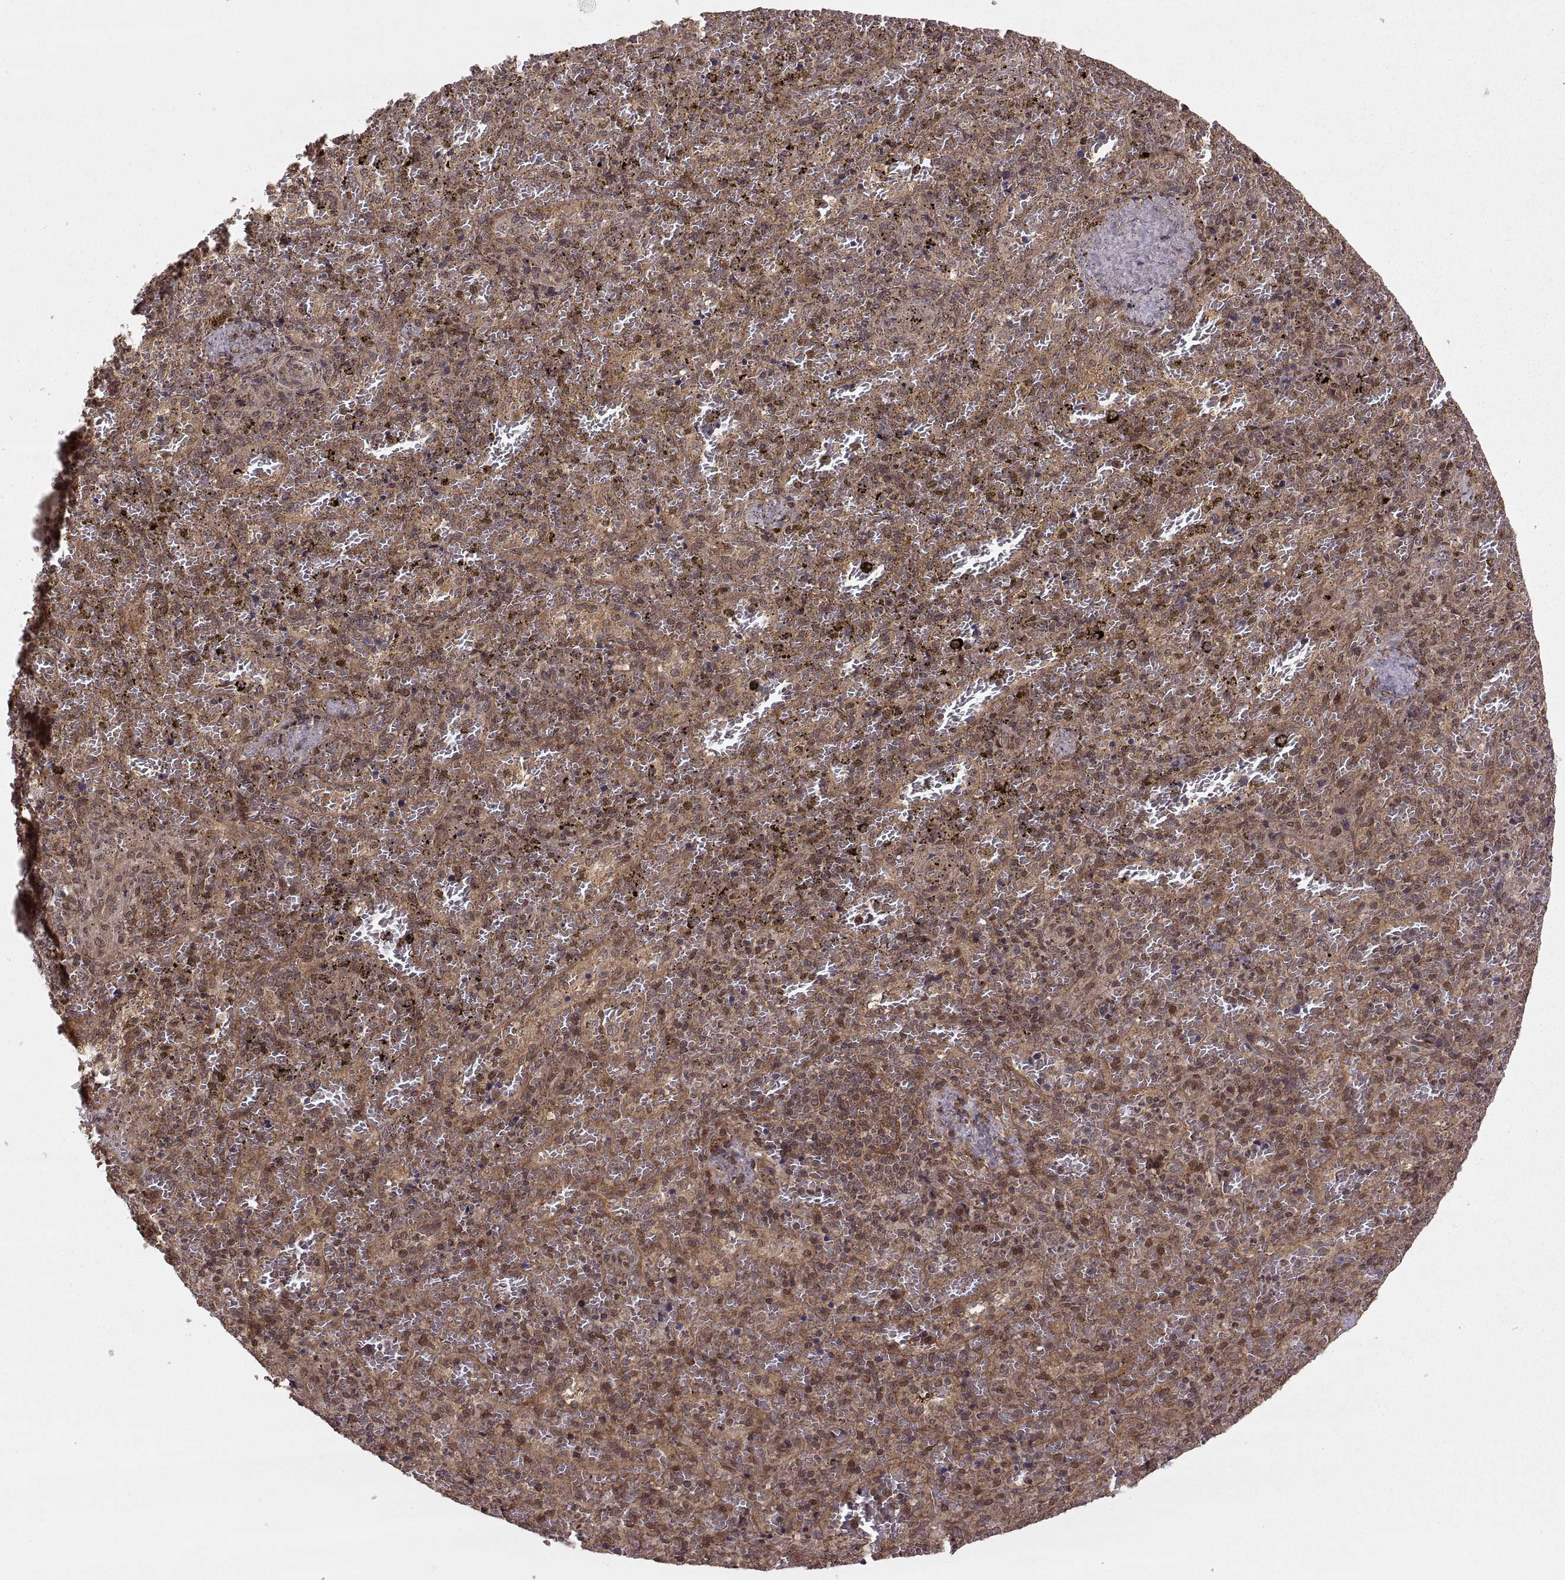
{"staining": {"intensity": "moderate", "quantity": "25%-75%", "location": "cytoplasmic/membranous,nuclear"}, "tissue": "spleen", "cell_type": "Cells in red pulp", "image_type": "normal", "snomed": [{"axis": "morphology", "description": "Normal tissue, NOS"}, {"axis": "topography", "description": "Spleen"}], "caption": "Immunohistochemical staining of normal spleen reveals 25%-75% levels of moderate cytoplasmic/membranous,nuclear protein staining in approximately 25%-75% of cells in red pulp. The staining is performed using DAB brown chromogen to label protein expression. The nuclei are counter-stained blue using hematoxylin.", "gene": "DEDD", "patient": {"sex": "female", "age": 50}}